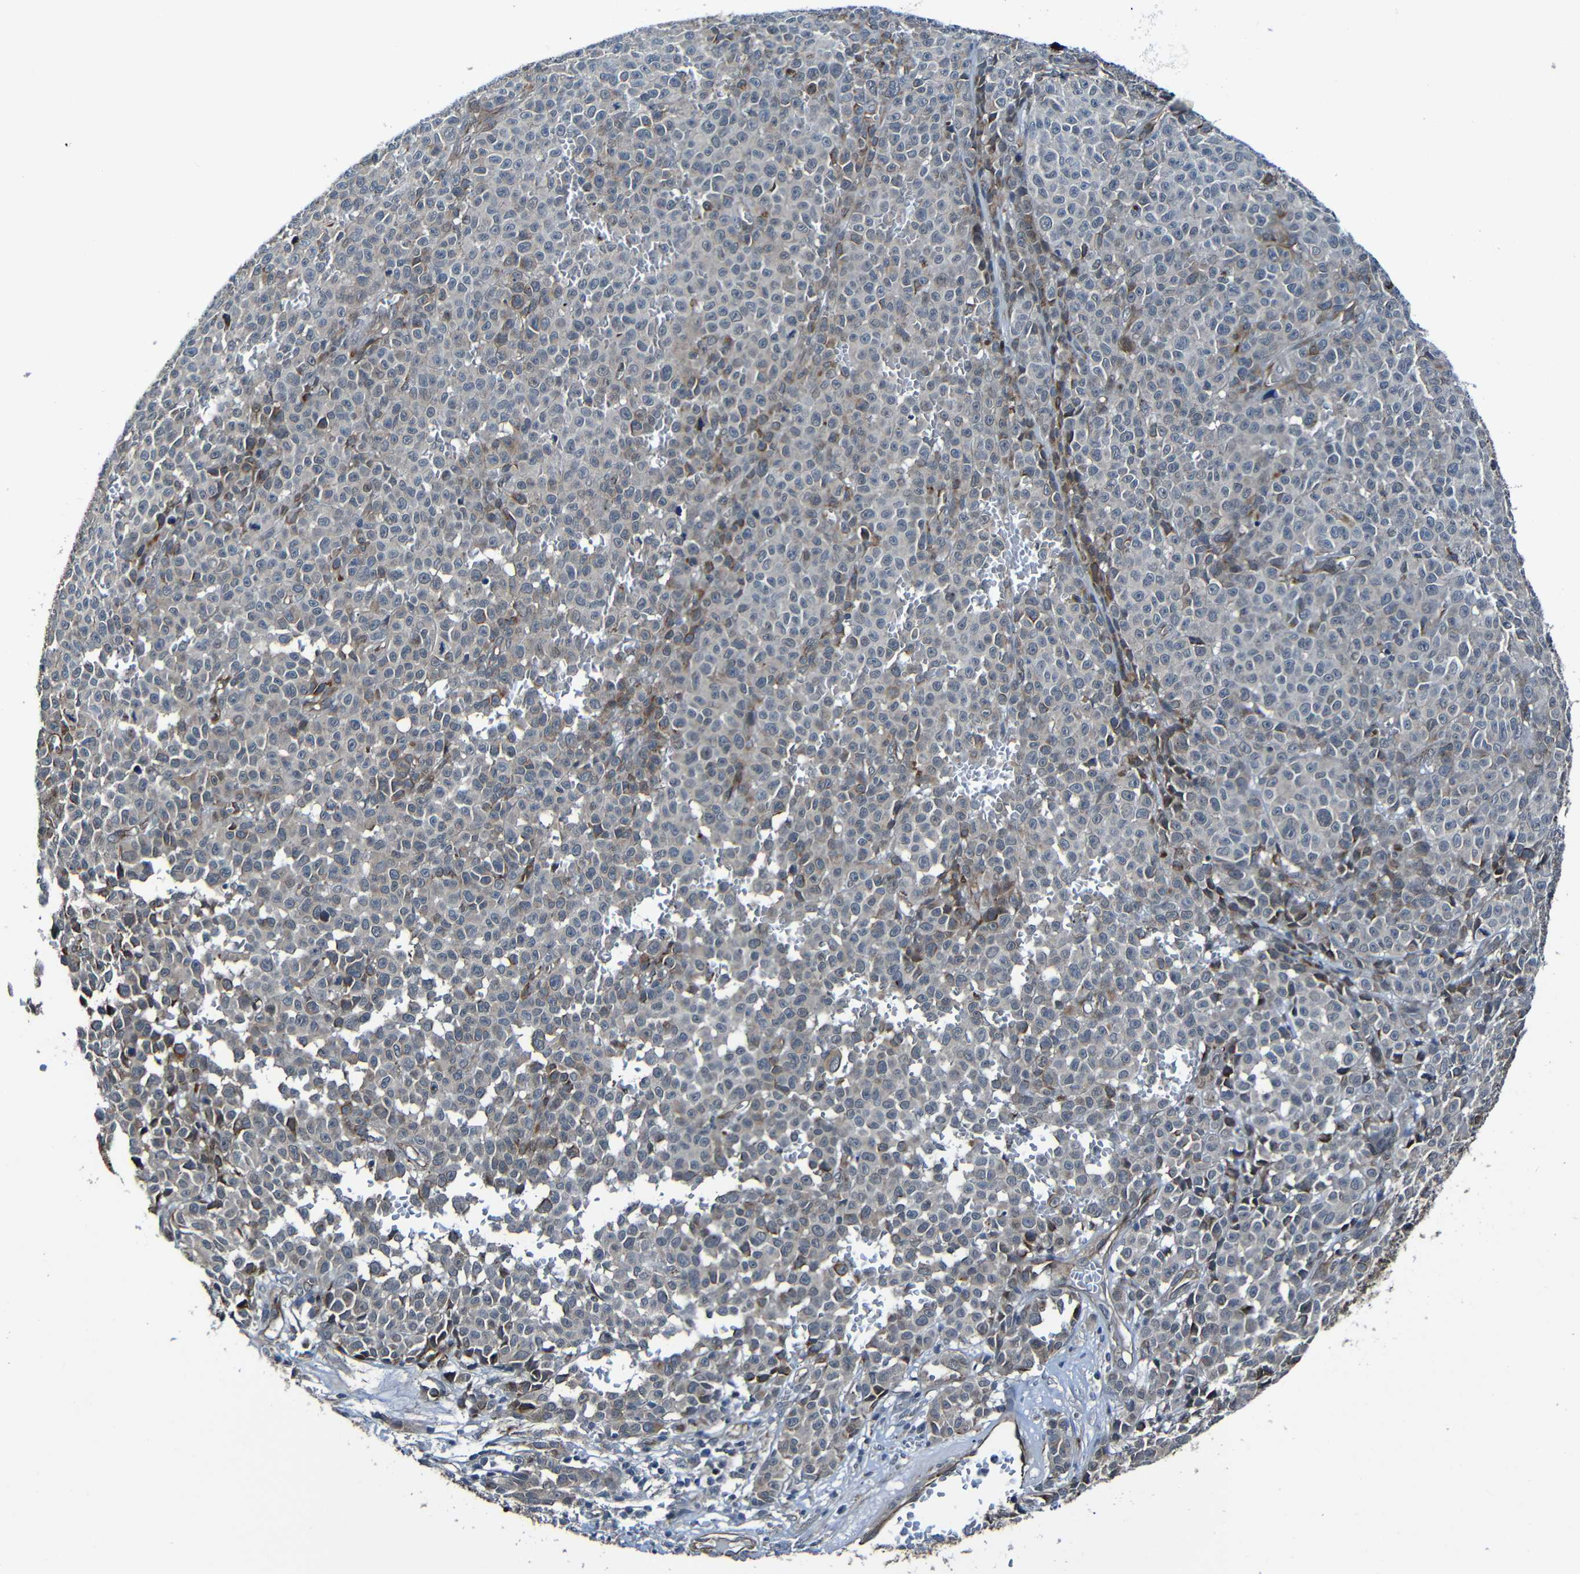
{"staining": {"intensity": "negative", "quantity": "none", "location": "none"}, "tissue": "melanoma", "cell_type": "Tumor cells", "image_type": "cancer", "snomed": [{"axis": "morphology", "description": "Malignant melanoma, NOS"}, {"axis": "topography", "description": "Skin"}], "caption": "High power microscopy histopathology image of an immunohistochemistry (IHC) image of malignant melanoma, revealing no significant positivity in tumor cells.", "gene": "LGR5", "patient": {"sex": "female", "age": 82}}